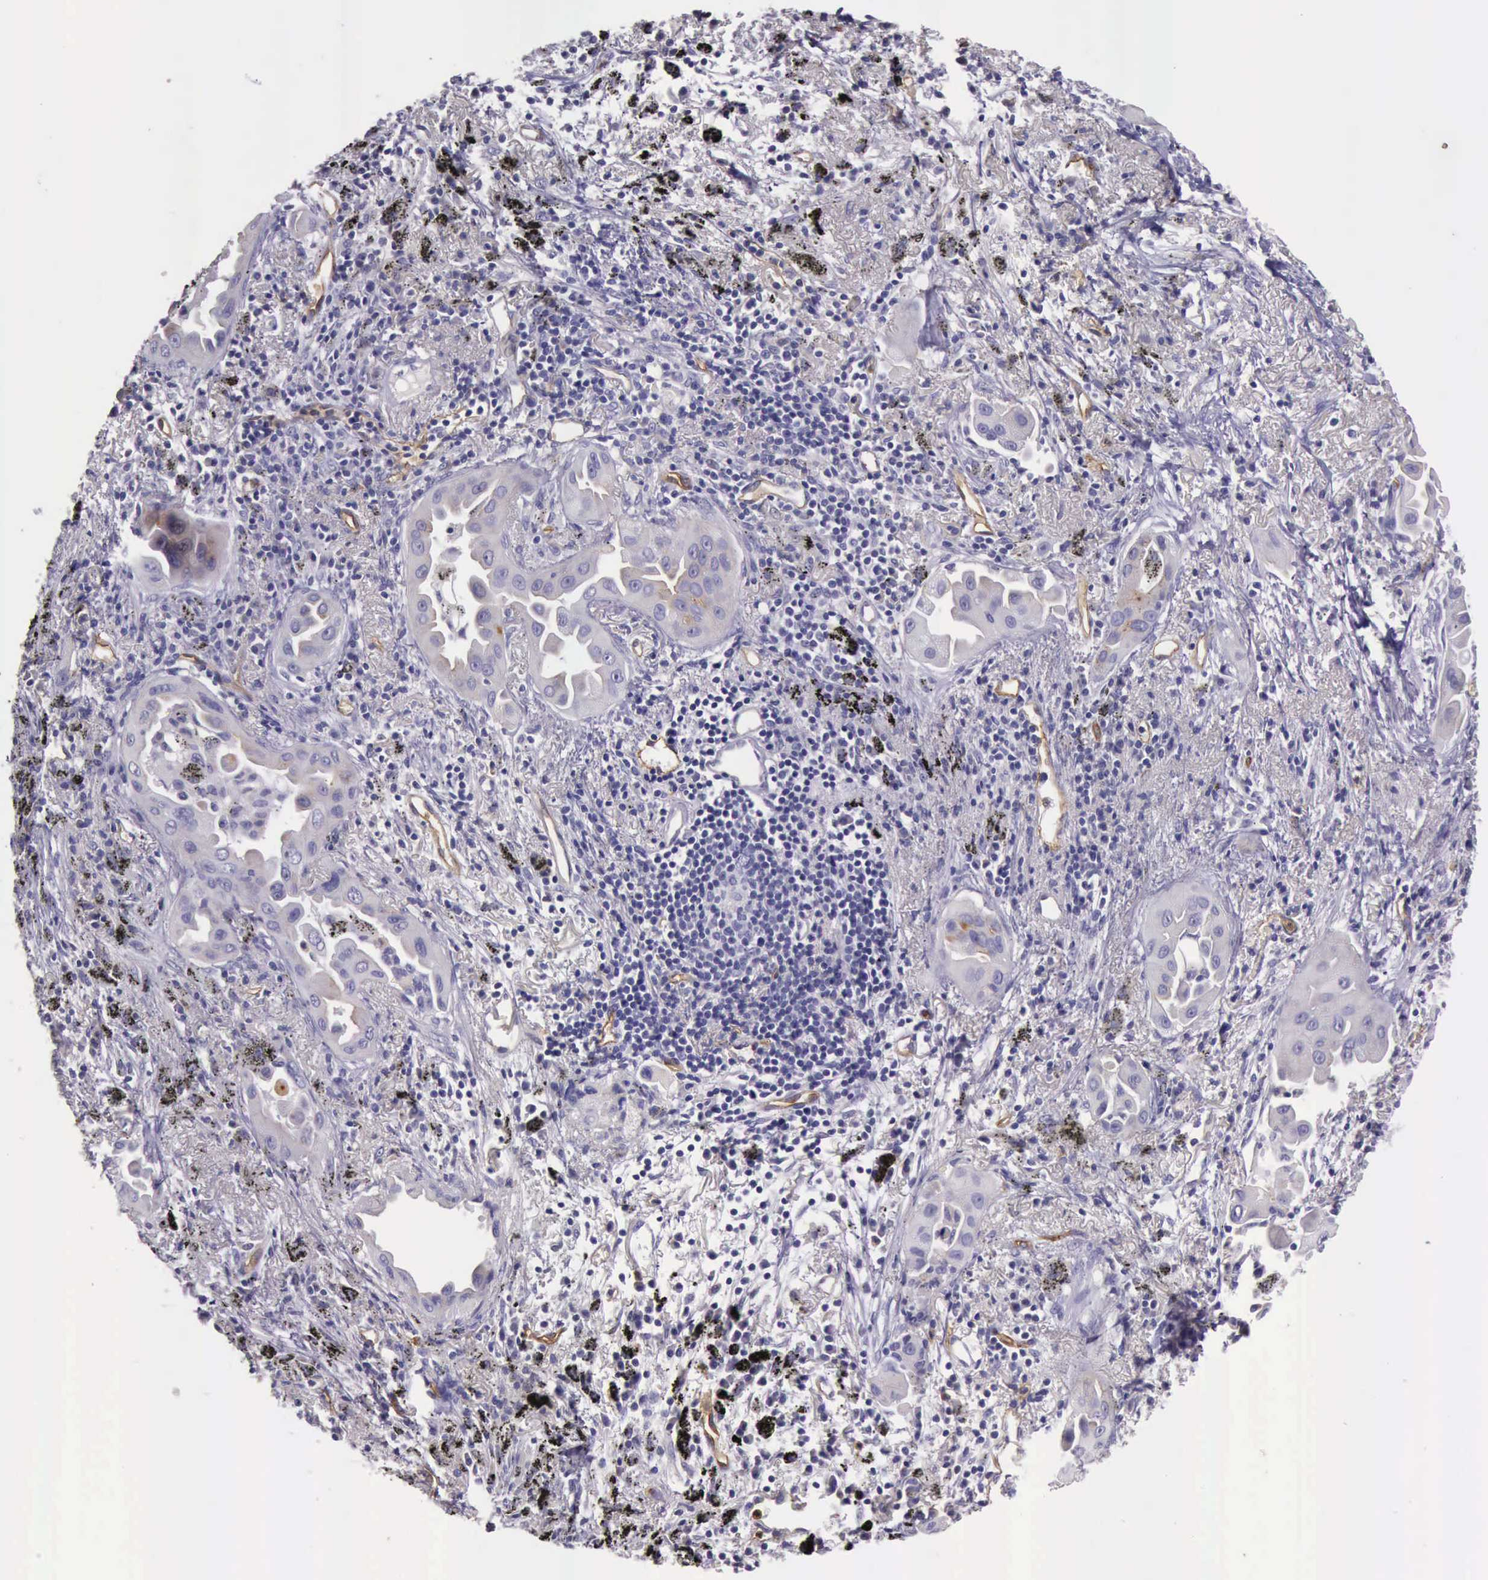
{"staining": {"intensity": "moderate", "quantity": "<25%", "location": "cytoplasmic/membranous"}, "tissue": "lung cancer", "cell_type": "Tumor cells", "image_type": "cancer", "snomed": [{"axis": "morphology", "description": "Adenocarcinoma, NOS"}, {"axis": "topography", "description": "Lung"}], "caption": "The immunohistochemical stain shows moderate cytoplasmic/membranous positivity in tumor cells of lung cancer tissue. Ihc stains the protein of interest in brown and the nuclei are stained blue.", "gene": "TCEANC", "patient": {"sex": "male", "age": 68}}